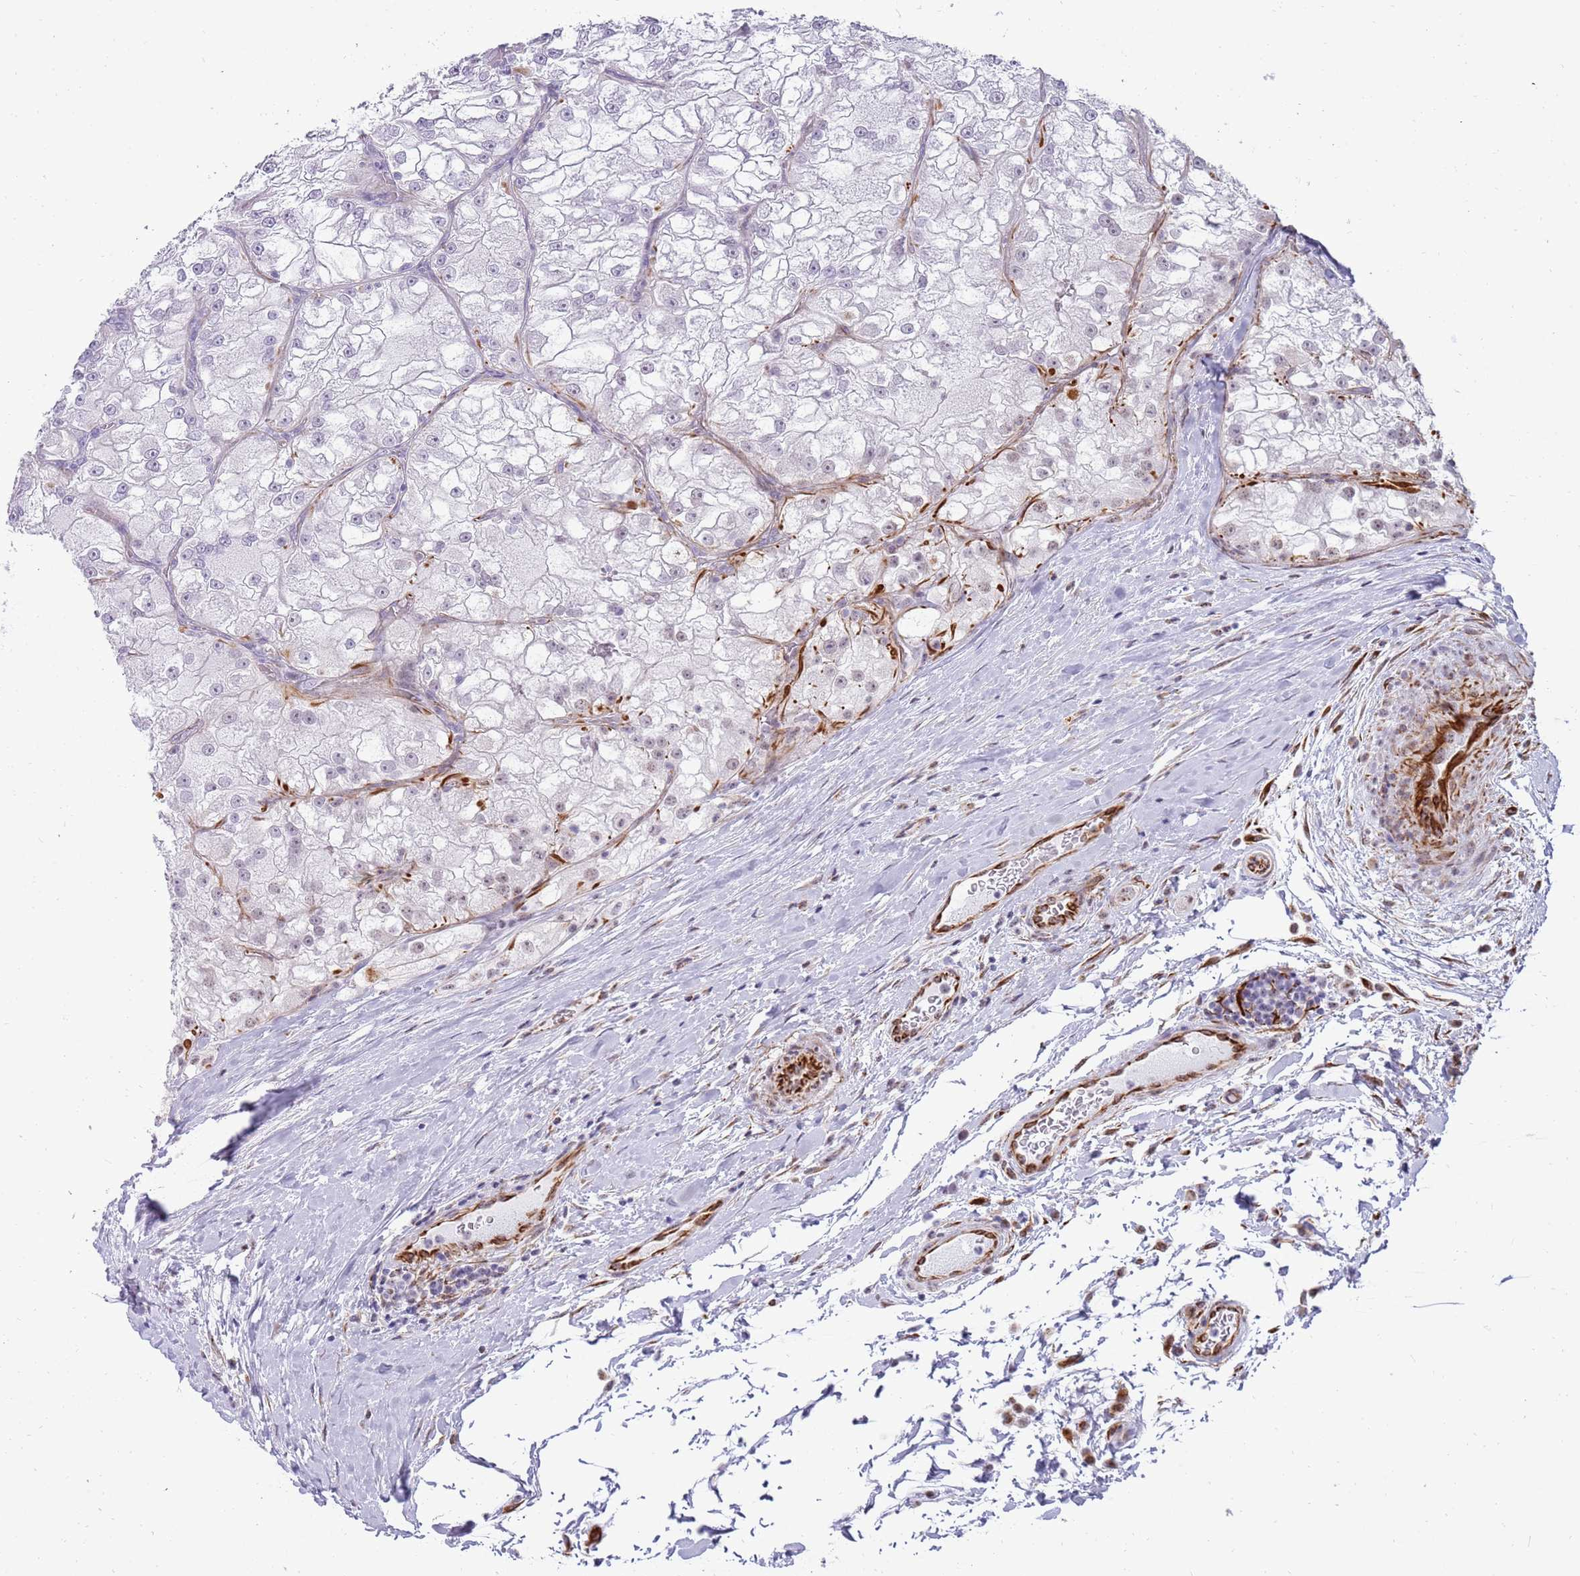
{"staining": {"intensity": "negative", "quantity": "none", "location": "none"}, "tissue": "renal cancer", "cell_type": "Tumor cells", "image_type": "cancer", "snomed": [{"axis": "morphology", "description": "Adenocarcinoma, NOS"}, {"axis": "topography", "description": "Kidney"}], "caption": "Immunohistochemistry (IHC) of human renal cancer reveals no expression in tumor cells. (DAB (3,3'-diaminobenzidine) immunohistochemistry visualized using brightfield microscopy, high magnification).", "gene": "NBPF3", "patient": {"sex": "female", "age": 72}}